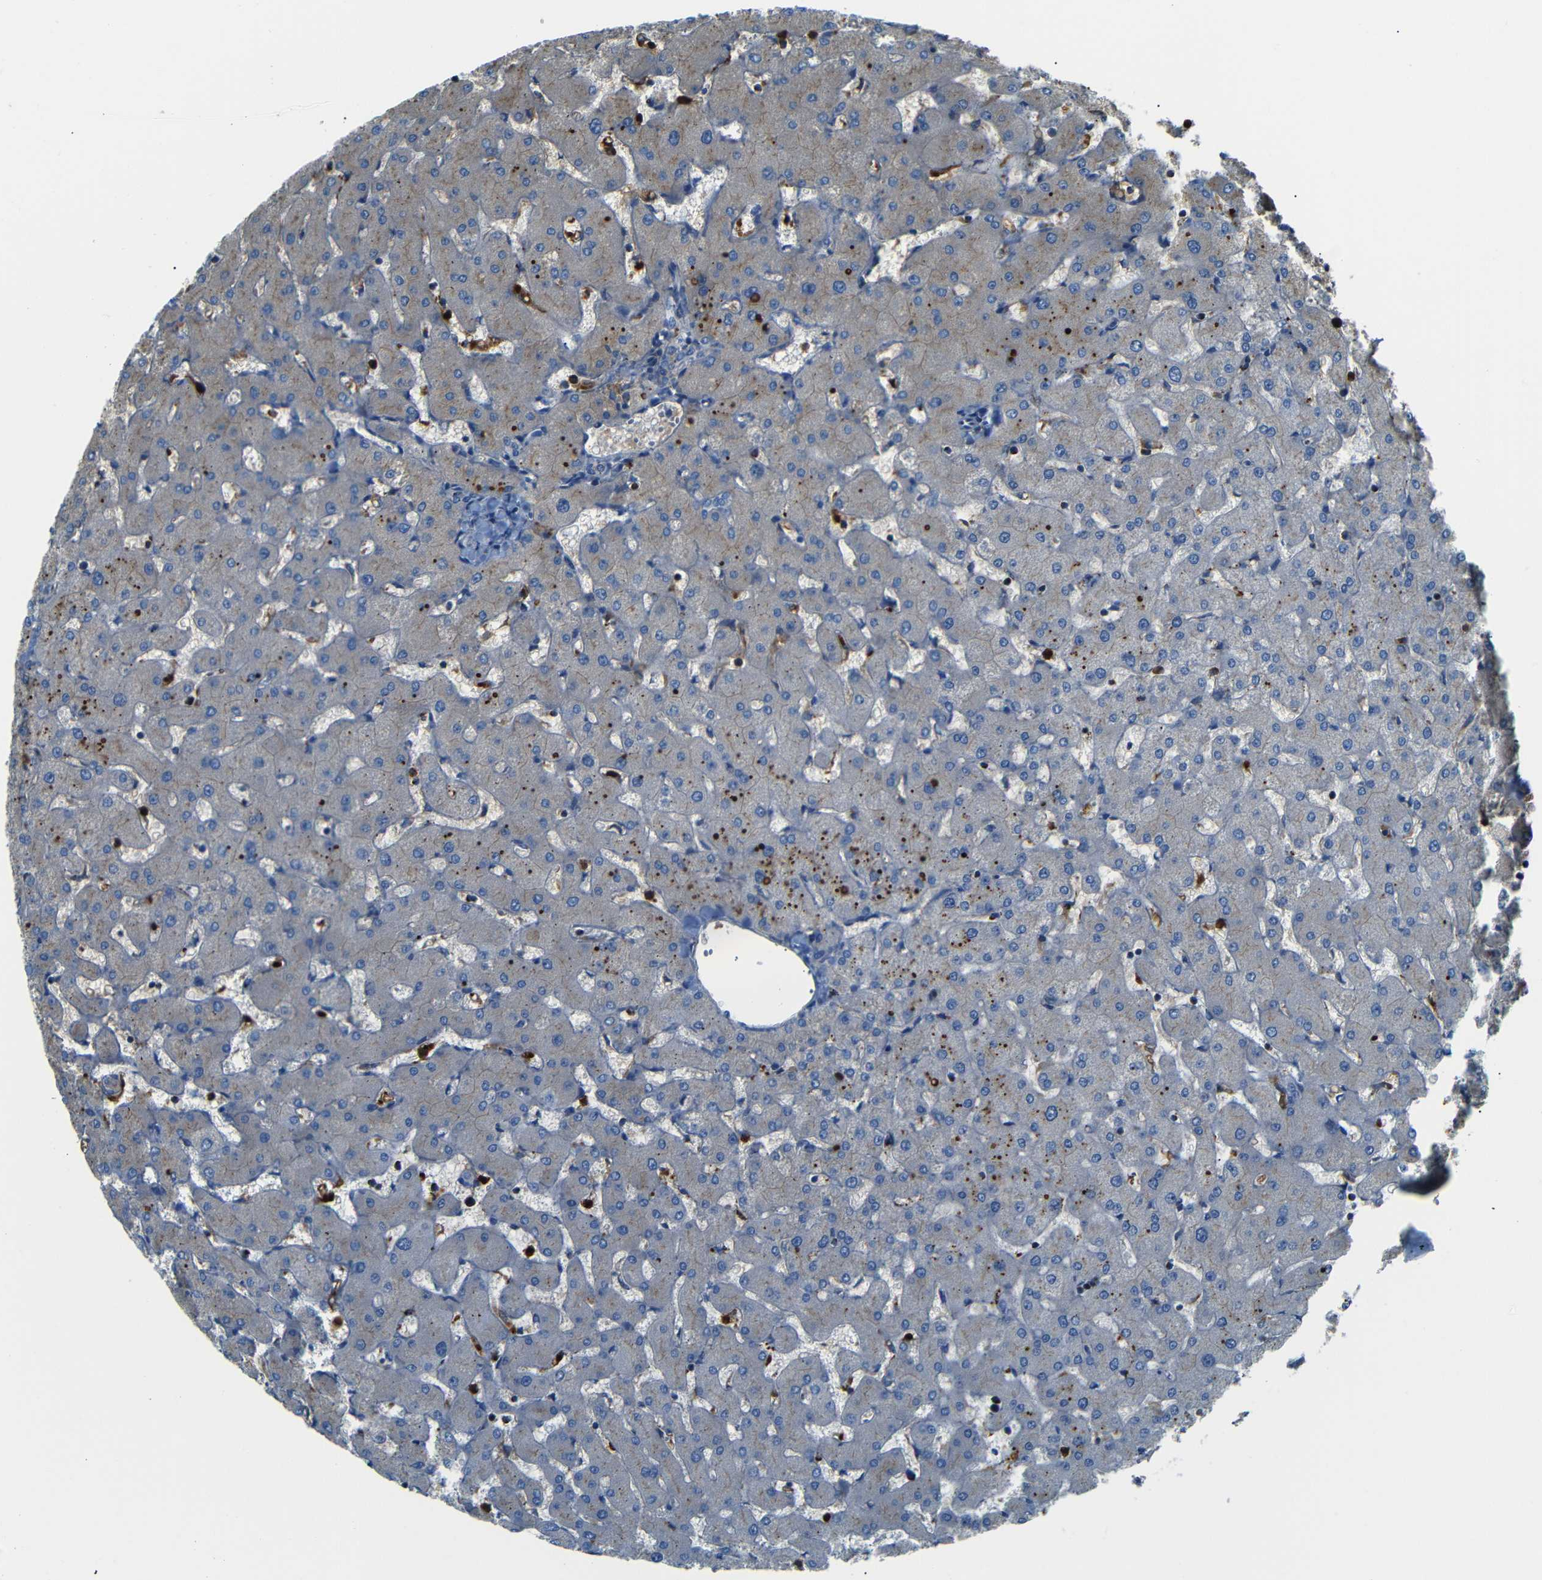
{"staining": {"intensity": "negative", "quantity": "none", "location": "none"}, "tissue": "liver", "cell_type": "Cholangiocytes", "image_type": "normal", "snomed": [{"axis": "morphology", "description": "Normal tissue, NOS"}, {"axis": "topography", "description": "Liver"}], "caption": "There is no significant positivity in cholangiocytes of liver. (Brightfield microscopy of DAB (3,3'-diaminobenzidine) immunohistochemistry at high magnification).", "gene": "SERPINA1", "patient": {"sex": "female", "age": 63}}